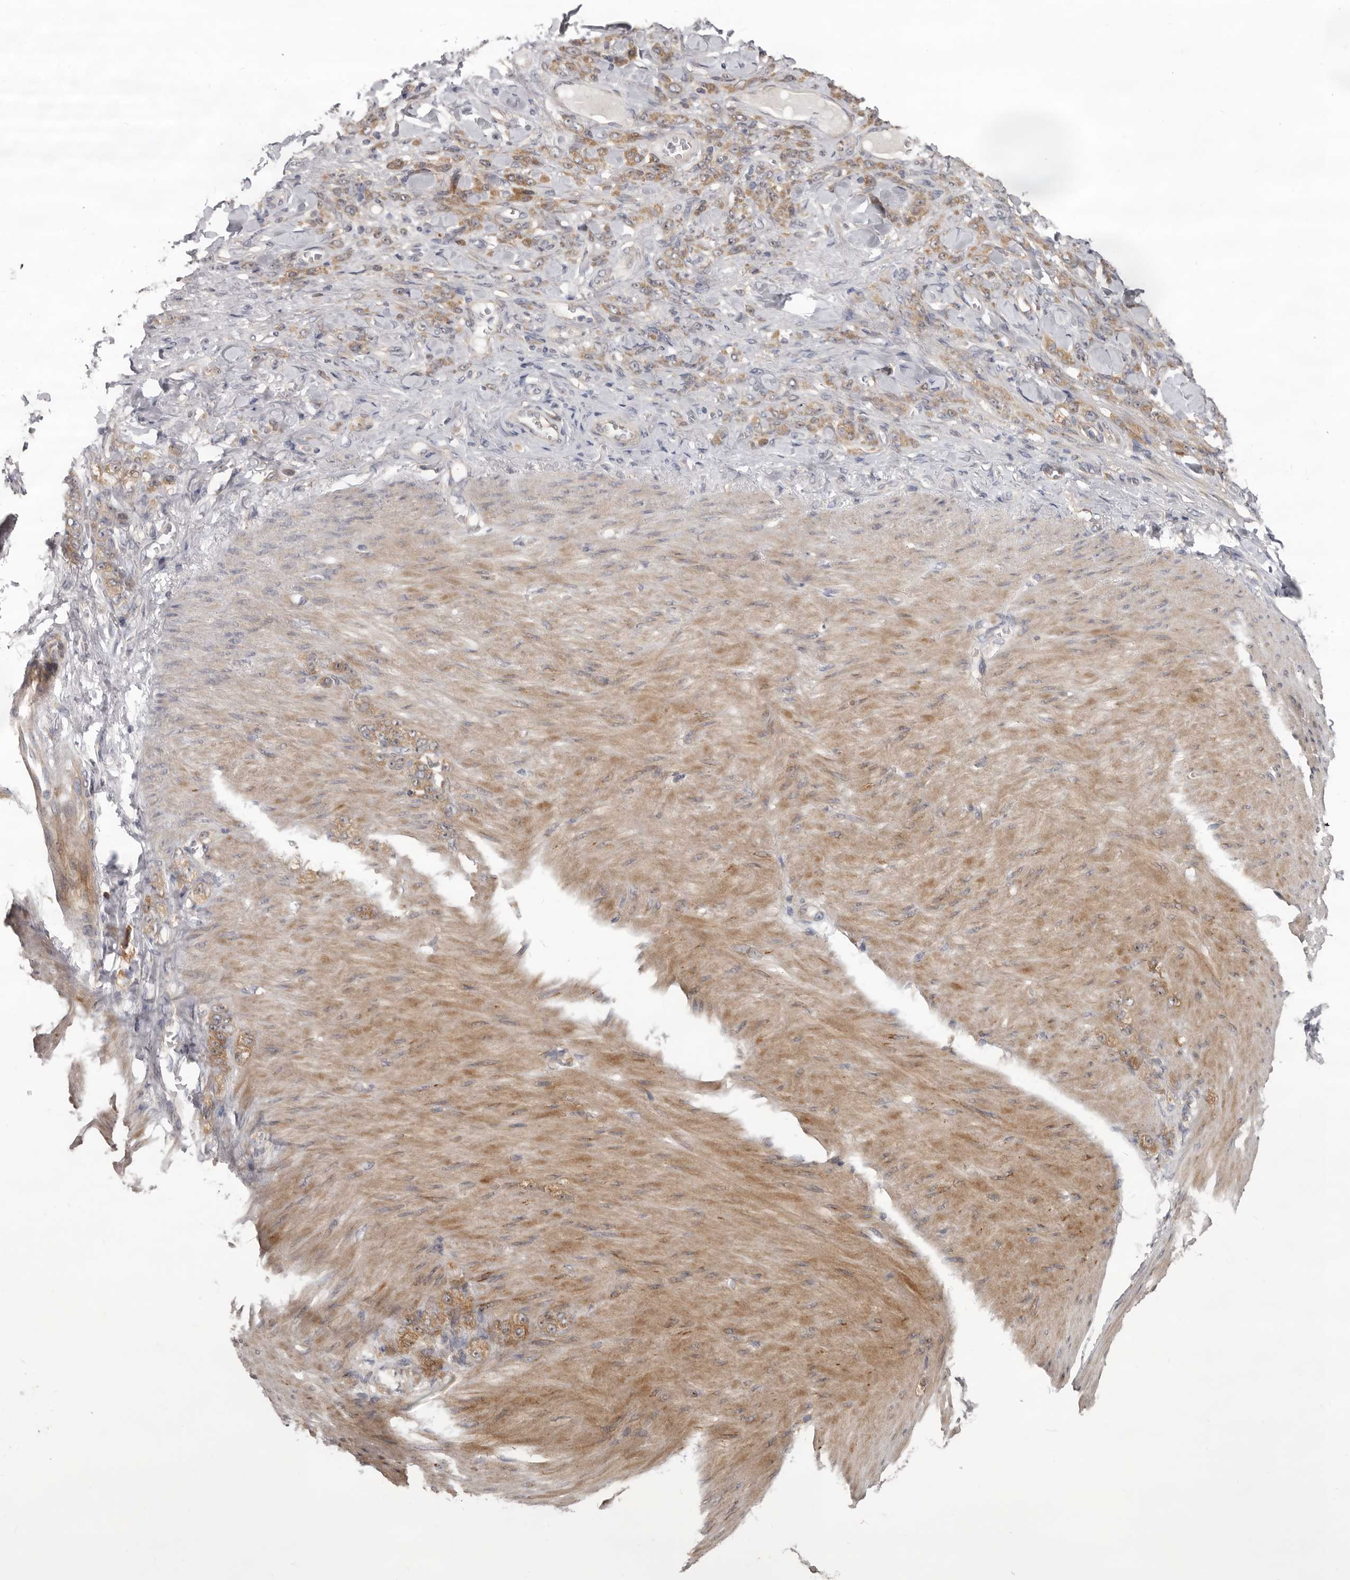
{"staining": {"intensity": "moderate", "quantity": ">75%", "location": "cytoplasmic/membranous"}, "tissue": "stomach cancer", "cell_type": "Tumor cells", "image_type": "cancer", "snomed": [{"axis": "morphology", "description": "Normal tissue, NOS"}, {"axis": "morphology", "description": "Adenocarcinoma, NOS"}, {"axis": "topography", "description": "Stomach"}], "caption": "Moderate cytoplasmic/membranous protein staining is identified in approximately >75% of tumor cells in stomach adenocarcinoma. (Stains: DAB in brown, nuclei in blue, Microscopy: brightfield microscopy at high magnification).", "gene": "HINT3", "patient": {"sex": "male", "age": 82}}